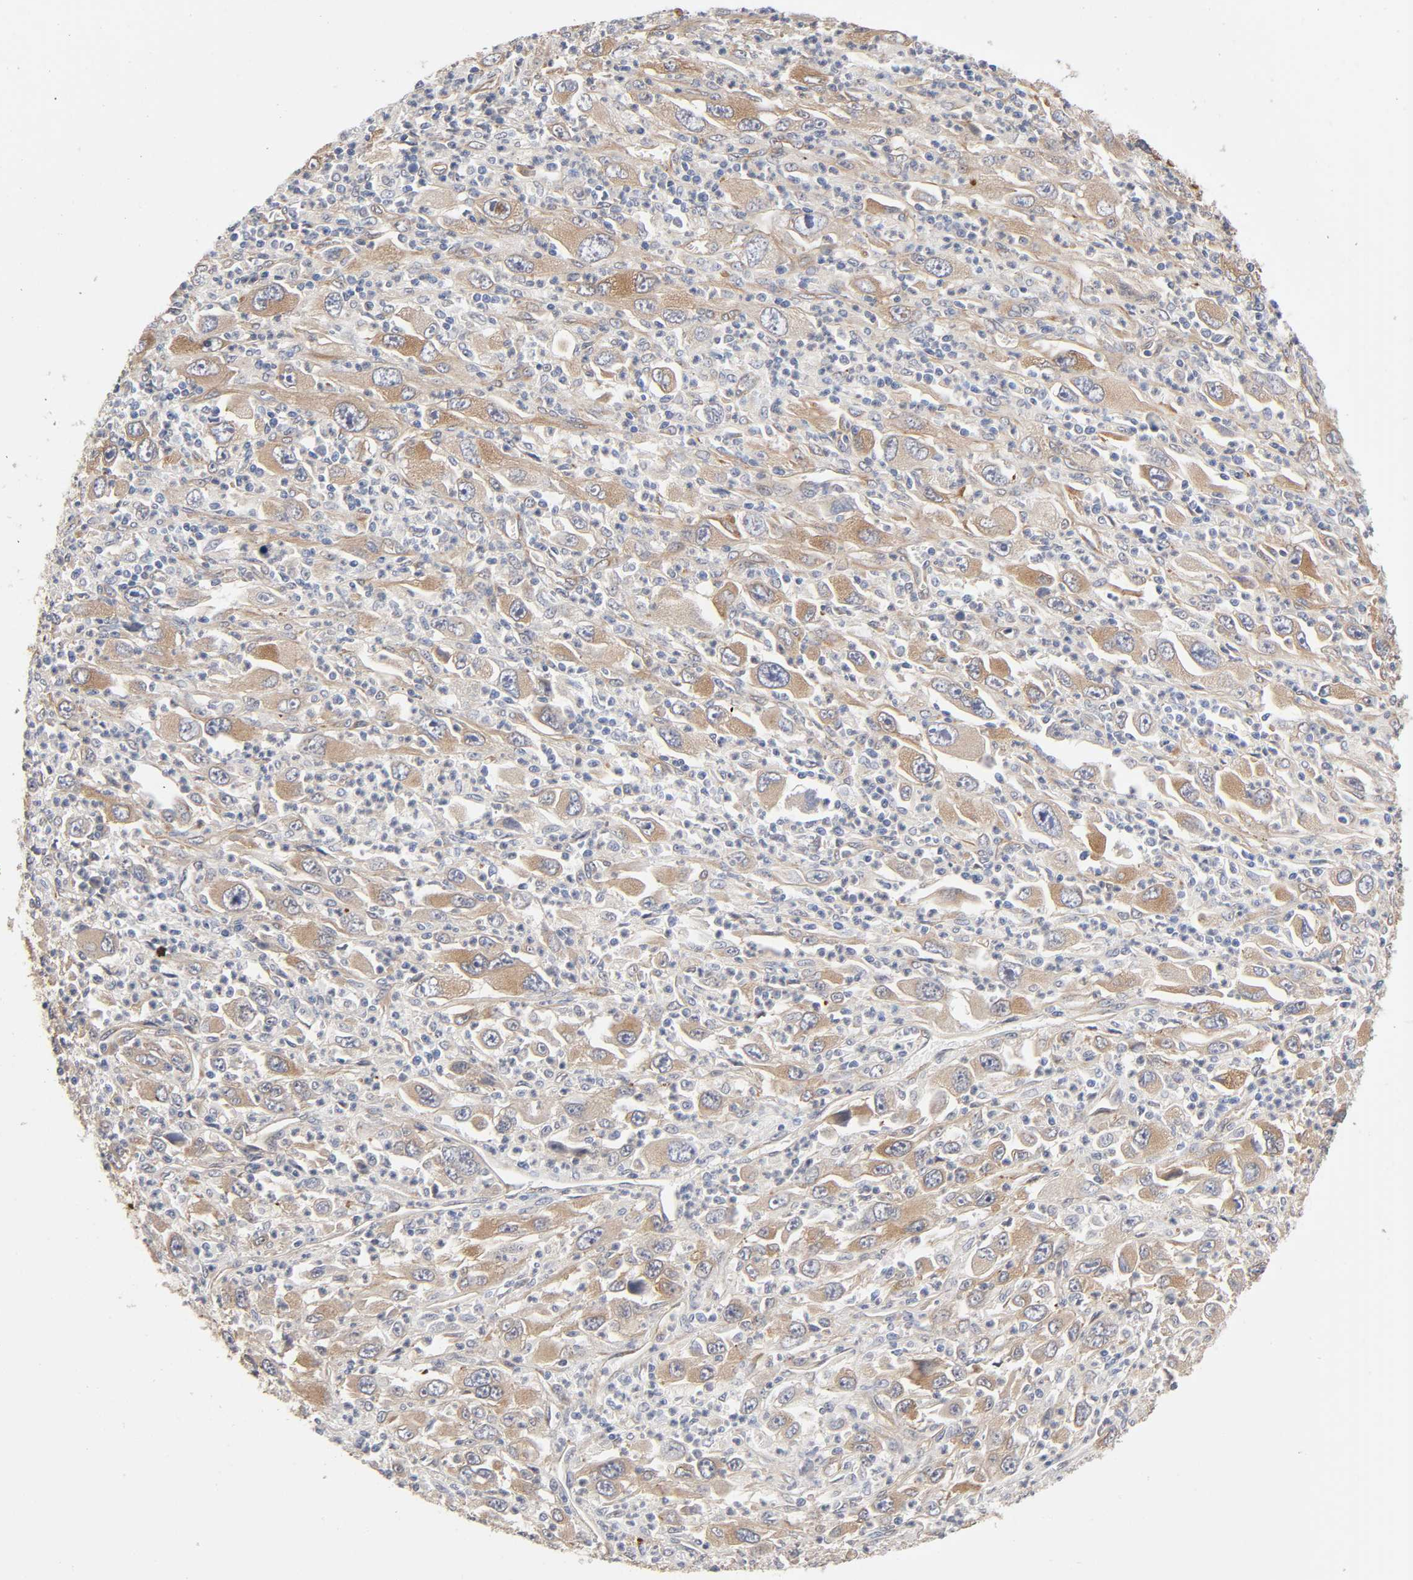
{"staining": {"intensity": "moderate", "quantity": "25%-75%", "location": "cytoplasmic/membranous"}, "tissue": "melanoma", "cell_type": "Tumor cells", "image_type": "cancer", "snomed": [{"axis": "morphology", "description": "Malignant melanoma, Metastatic site"}, {"axis": "topography", "description": "Skin"}], "caption": "Immunohistochemical staining of melanoma shows medium levels of moderate cytoplasmic/membranous protein positivity in about 25%-75% of tumor cells.", "gene": "RAB13", "patient": {"sex": "female", "age": 56}}